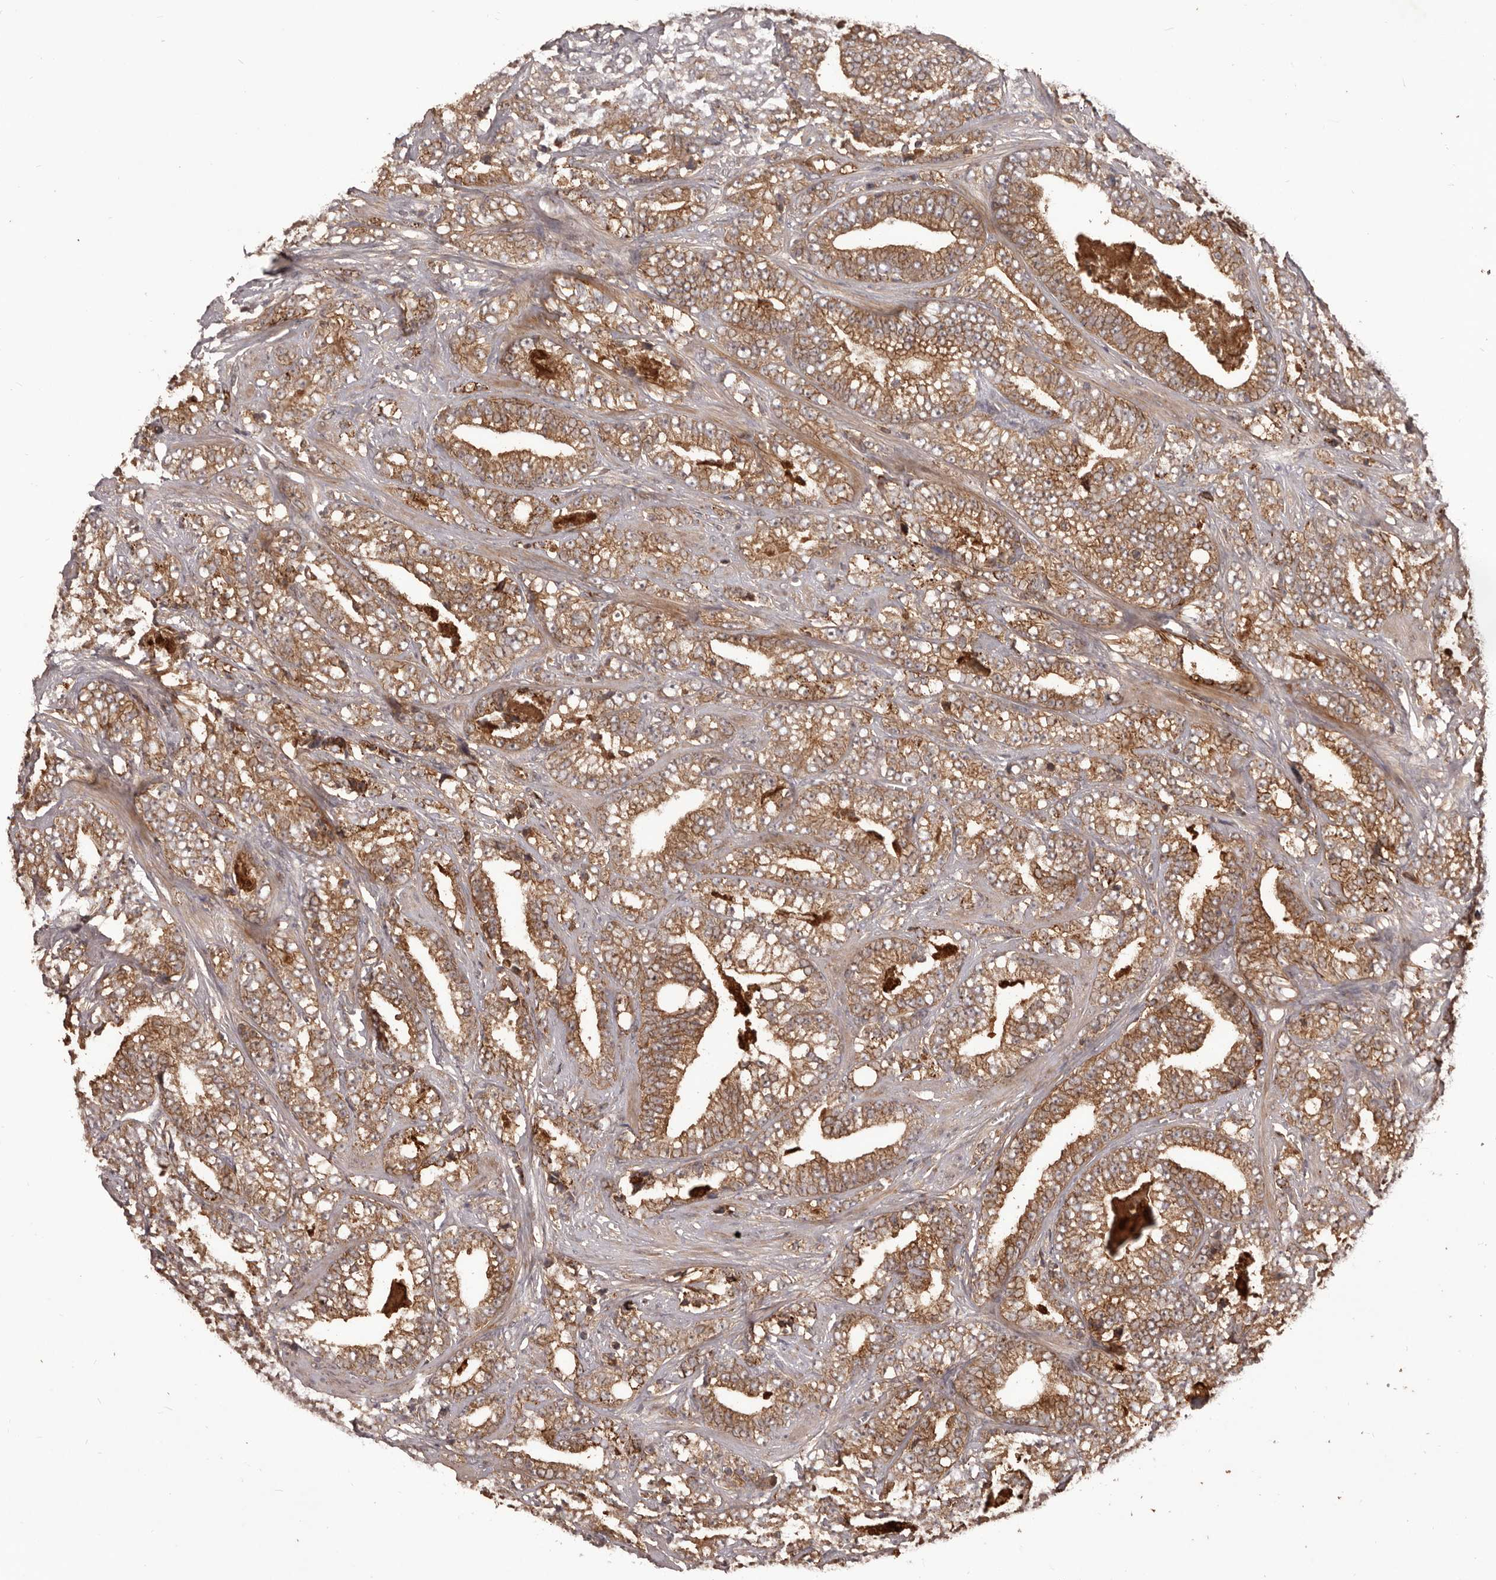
{"staining": {"intensity": "moderate", "quantity": ">75%", "location": "cytoplasmic/membranous"}, "tissue": "prostate cancer", "cell_type": "Tumor cells", "image_type": "cancer", "snomed": [{"axis": "morphology", "description": "Adenocarcinoma, High grade"}, {"axis": "topography", "description": "Prostate and seminal vesicle, NOS"}], "caption": "This image shows immunohistochemistry (IHC) staining of prostate adenocarcinoma (high-grade), with medium moderate cytoplasmic/membranous expression in approximately >75% of tumor cells.", "gene": "GLIPR2", "patient": {"sex": "male", "age": 67}}